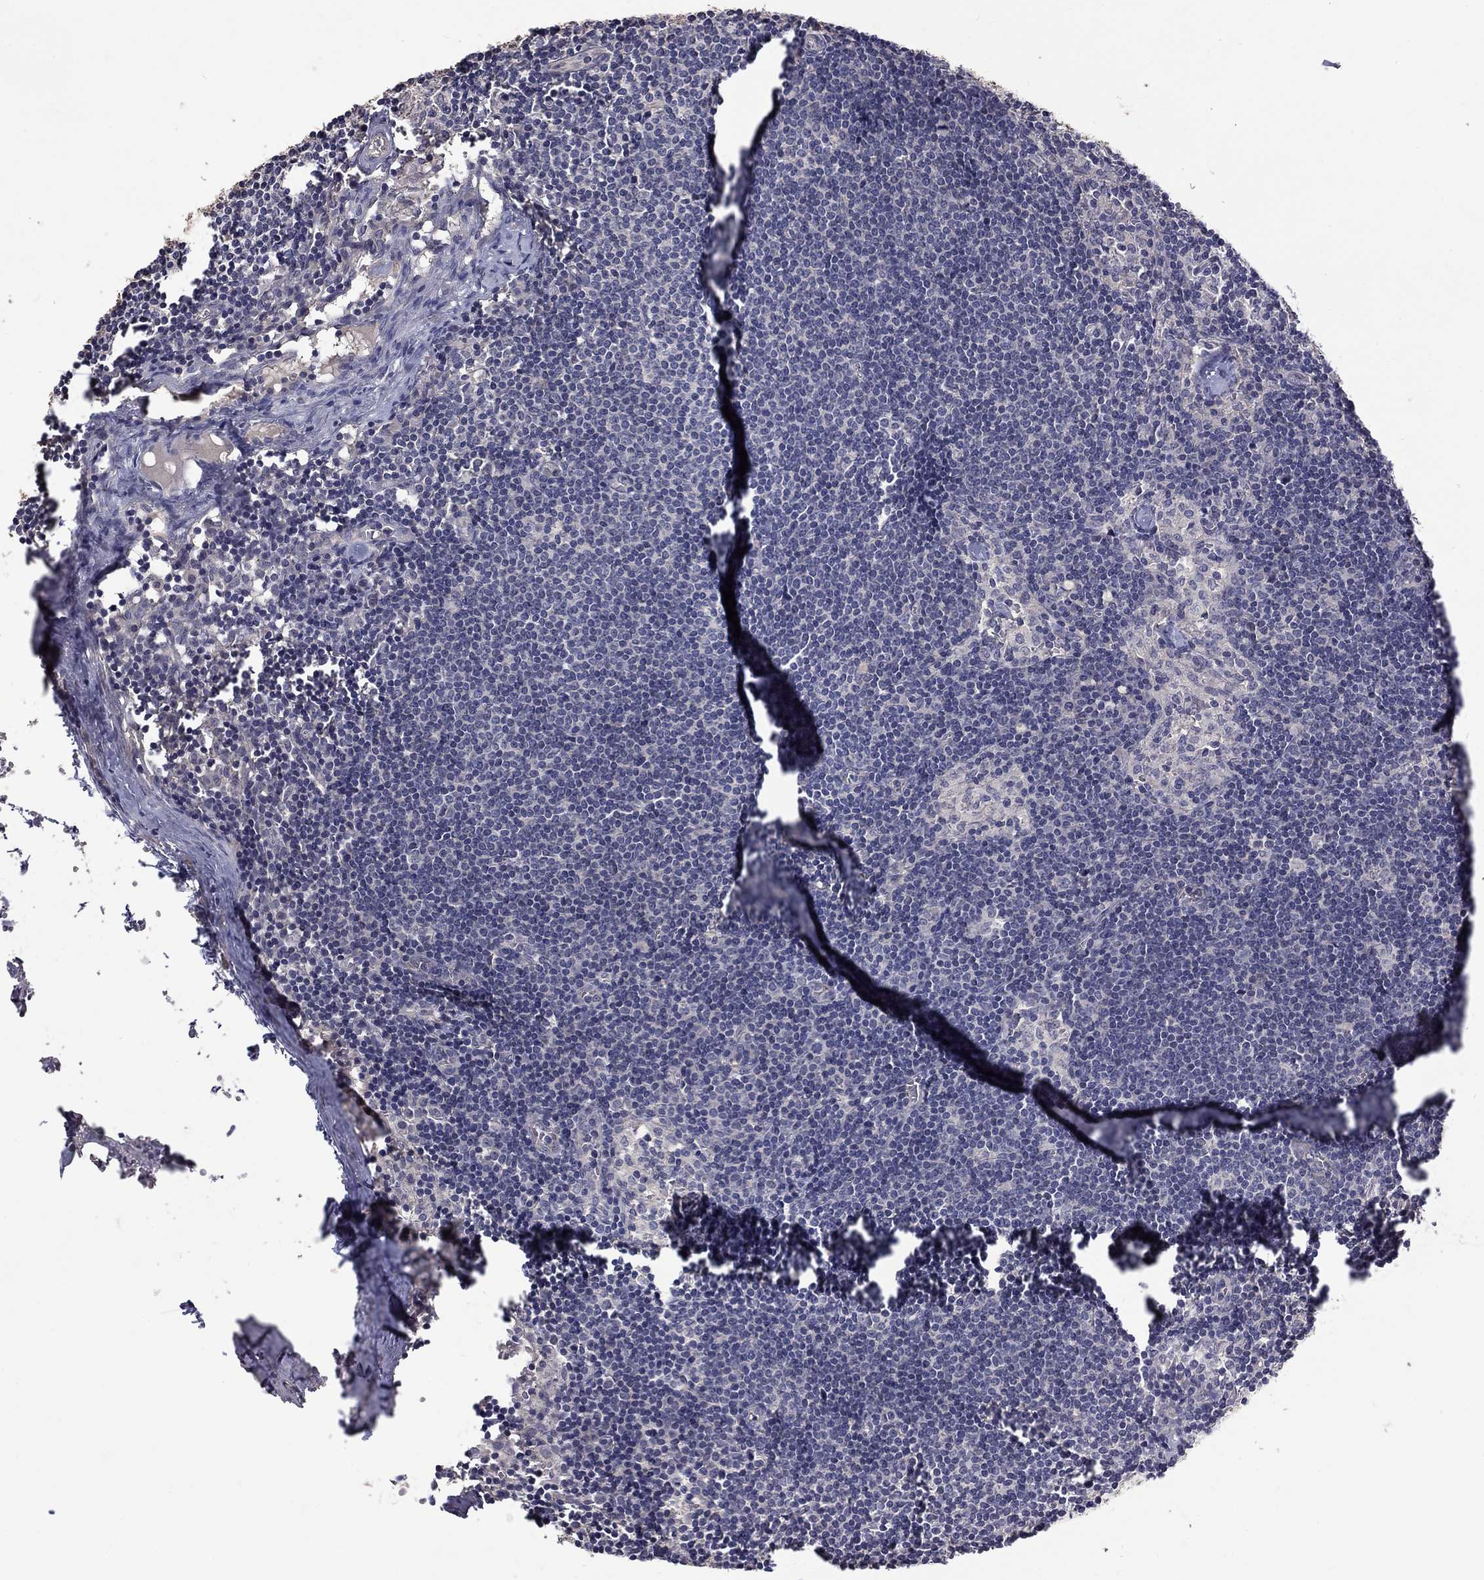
{"staining": {"intensity": "negative", "quantity": "none", "location": "none"}, "tissue": "lymph node", "cell_type": "Germinal center cells", "image_type": "normal", "snomed": [{"axis": "morphology", "description": "Normal tissue, NOS"}, {"axis": "topography", "description": "Lymph node"}], "caption": "This micrograph is of normal lymph node stained with immunohistochemistry (IHC) to label a protein in brown with the nuclei are counter-stained blue. There is no staining in germinal center cells. (Brightfield microscopy of DAB (3,3'-diaminobenzidine) immunohistochemistry at high magnification).", "gene": "SLC39A14", "patient": {"sex": "female", "age": 52}}